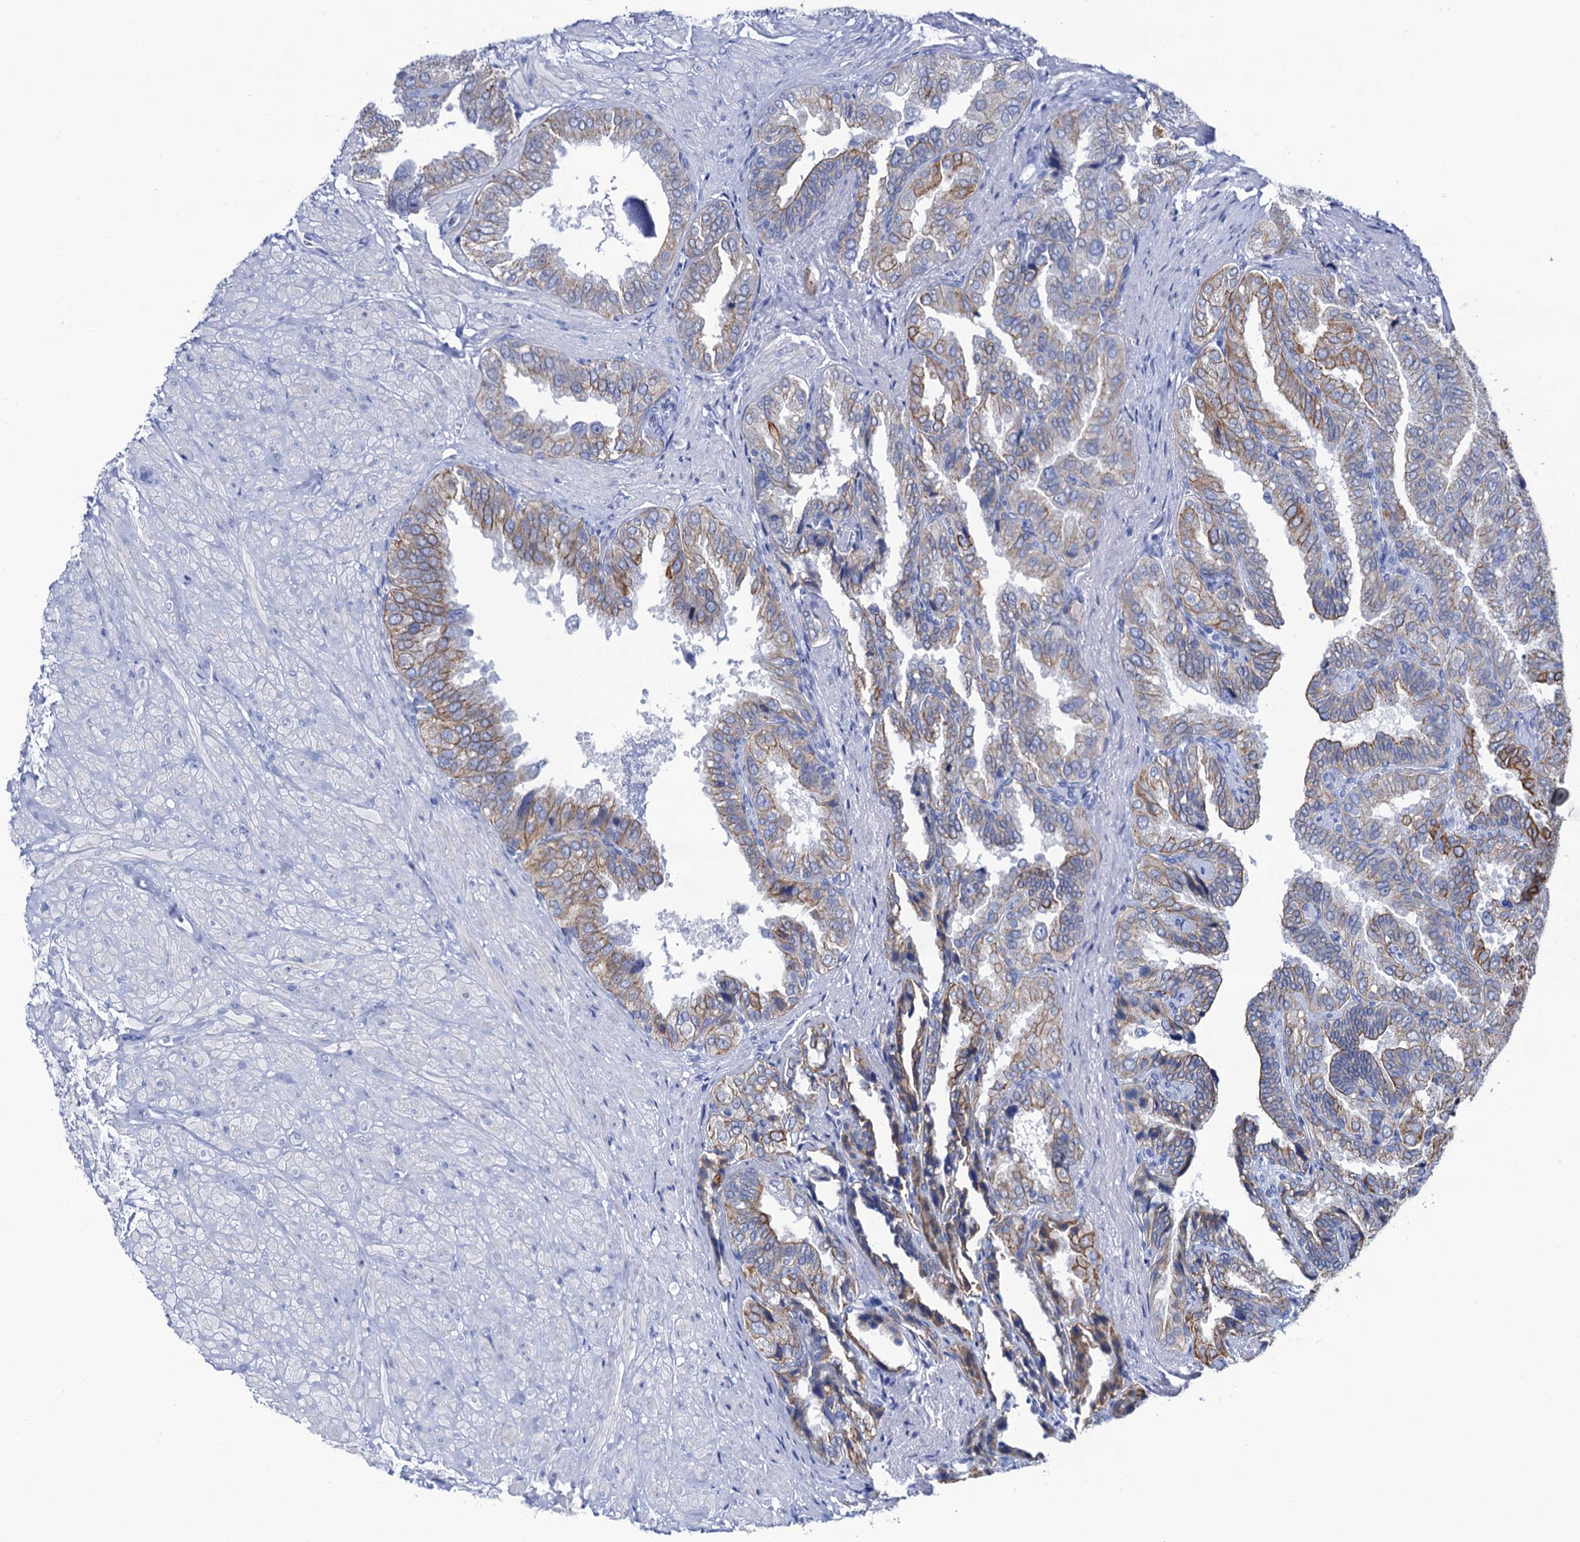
{"staining": {"intensity": "moderate", "quantity": "25%-75%", "location": "cytoplasmic/membranous"}, "tissue": "seminal vesicle", "cell_type": "Glandular cells", "image_type": "normal", "snomed": [{"axis": "morphology", "description": "Normal tissue, NOS"}, {"axis": "topography", "description": "Seminal veicle"}, {"axis": "topography", "description": "Peripheral nerve tissue"}], "caption": "Brown immunohistochemical staining in normal human seminal vesicle reveals moderate cytoplasmic/membranous positivity in approximately 25%-75% of glandular cells. (DAB = brown stain, brightfield microscopy at high magnification).", "gene": "RAB3IP", "patient": {"sex": "male", "age": 63}}